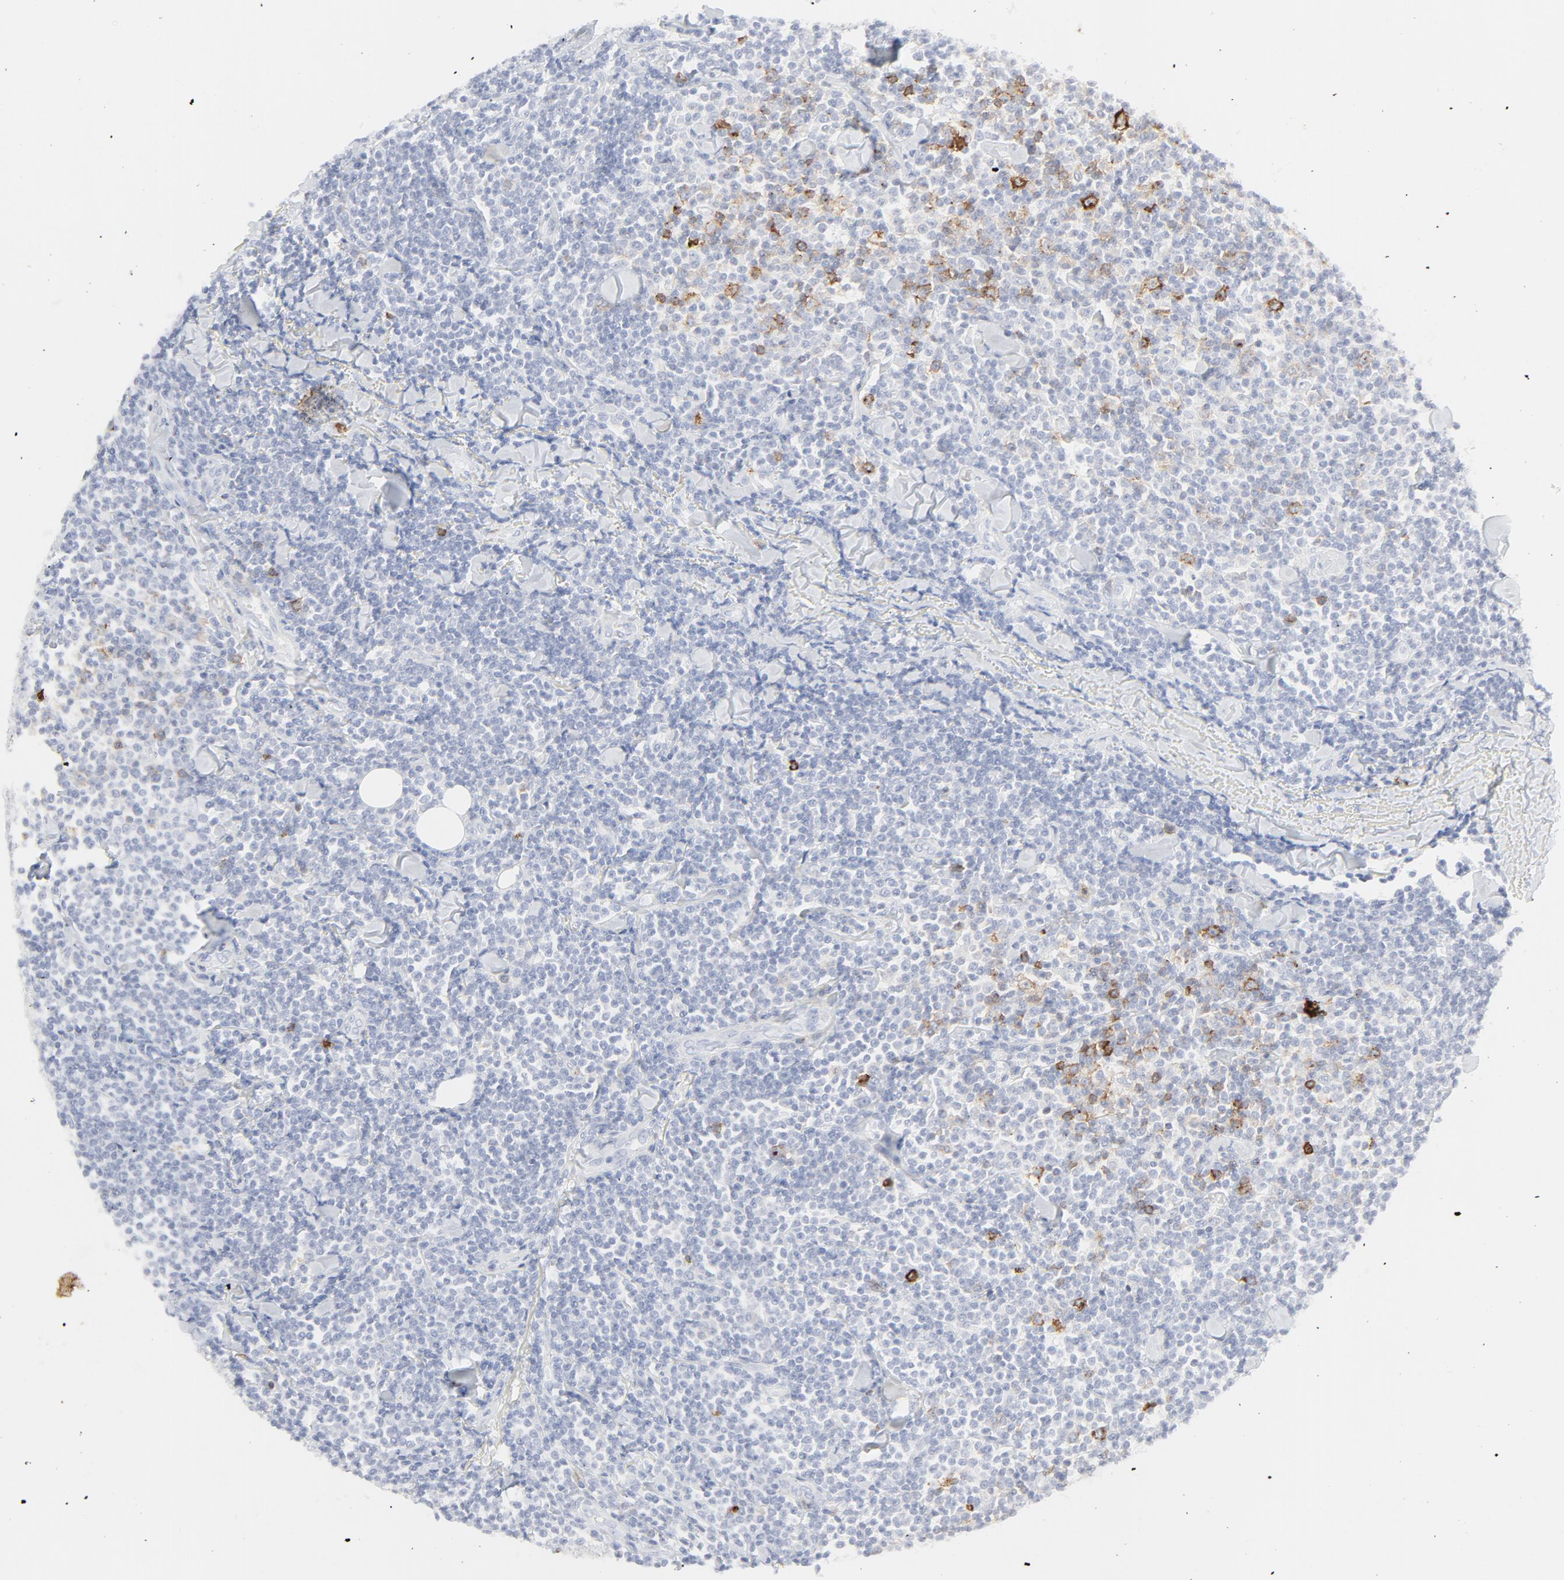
{"staining": {"intensity": "strong", "quantity": "<25%", "location": "cytoplasmic/membranous"}, "tissue": "lymphoma", "cell_type": "Tumor cells", "image_type": "cancer", "snomed": [{"axis": "morphology", "description": "Malignant lymphoma, non-Hodgkin's type, Low grade"}, {"axis": "topography", "description": "Soft tissue"}], "caption": "Protein expression analysis of human low-grade malignant lymphoma, non-Hodgkin's type reveals strong cytoplasmic/membranous expression in about <25% of tumor cells.", "gene": "CCR7", "patient": {"sex": "male", "age": 92}}